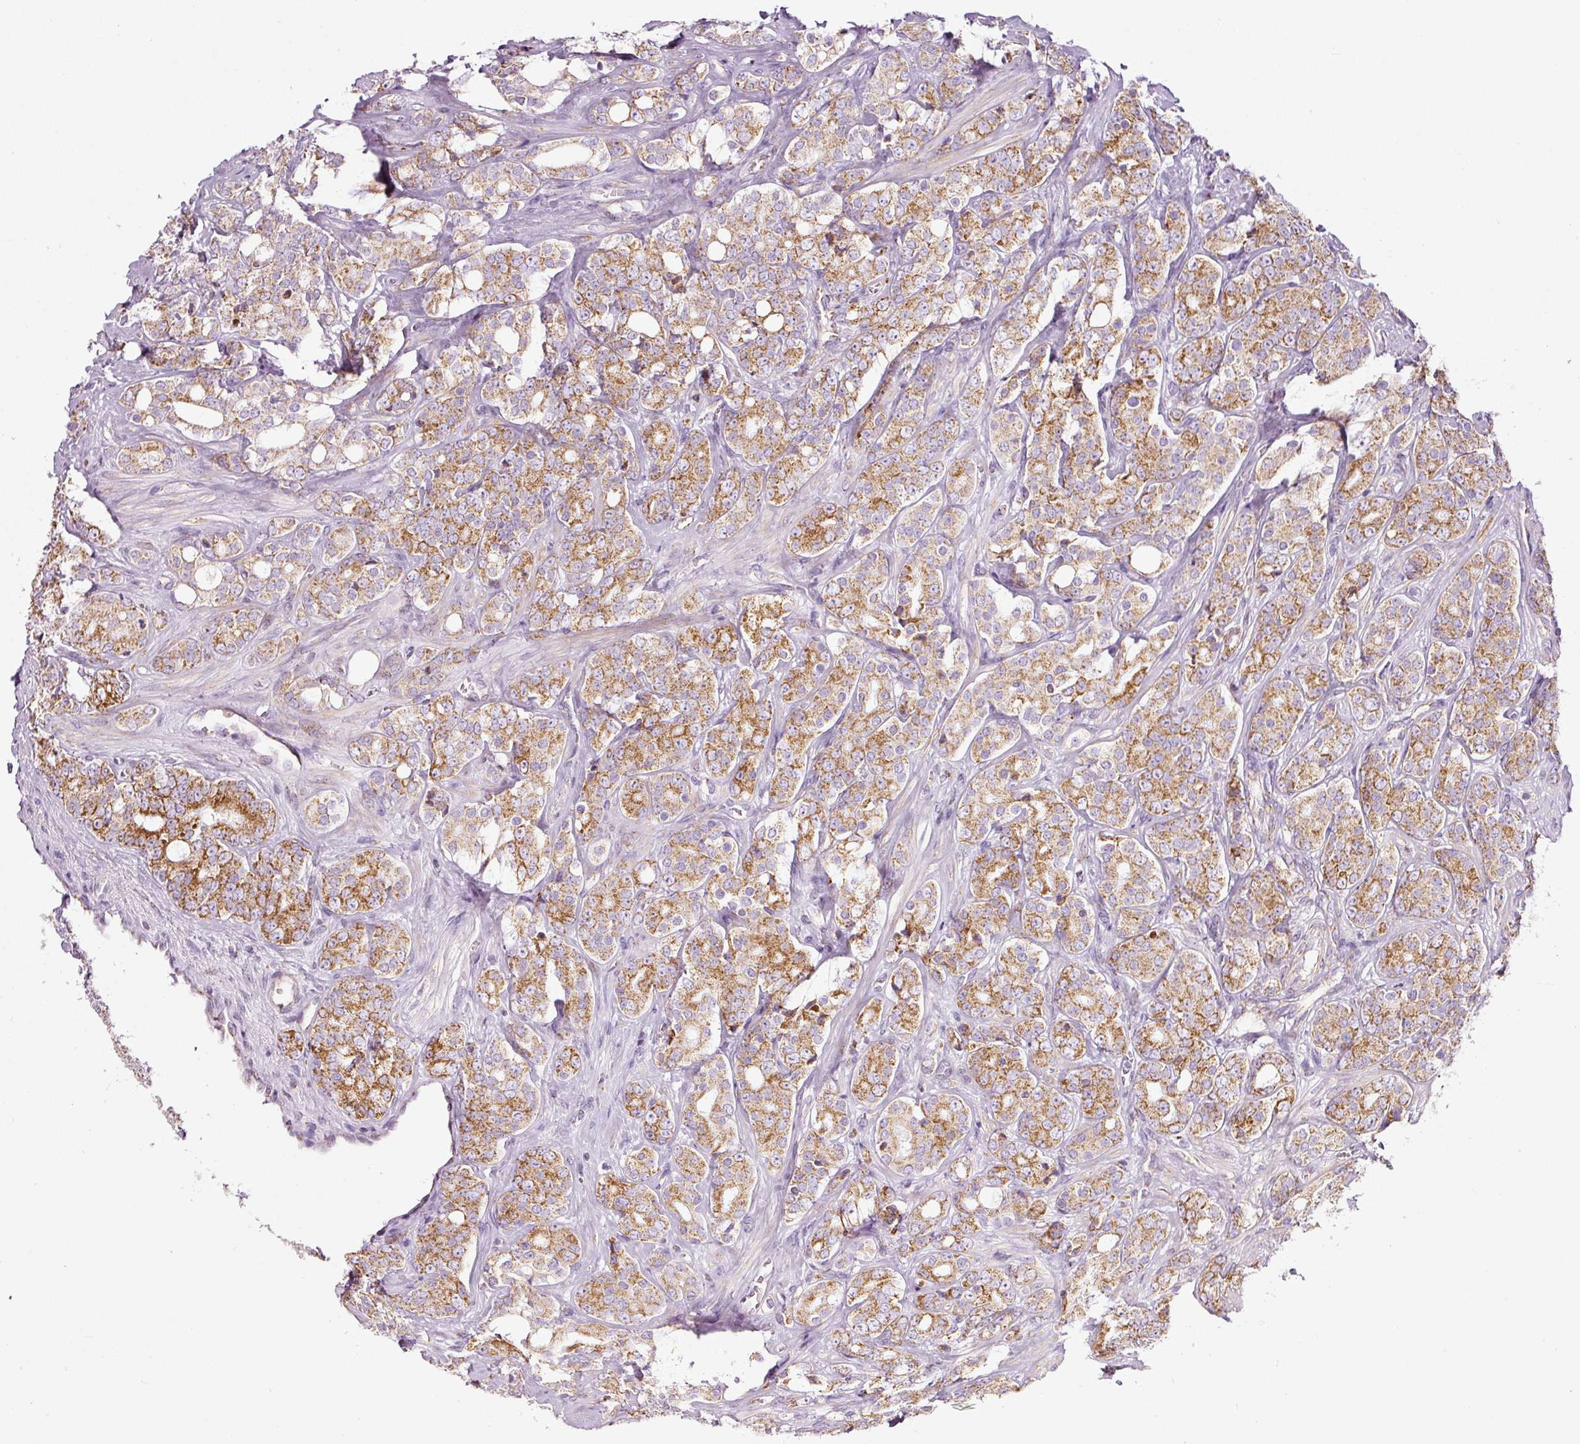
{"staining": {"intensity": "moderate", "quantity": ">75%", "location": "cytoplasmic/membranous"}, "tissue": "prostate cancer", "cell_type": "Tumor cells", "image_type": "cancer", "snomed": [{"axis": "morphology", "description": "Adenocarcinoma, High grade"}, {"axis": "topography", "description": "Prostate"}], "caption": "IHC histopathology image of neoplastic tissue: human high-grade adenocarcinoma (prostate) stained using immunohistochemistry (IHC) demonstrates medium levels of moderate protein expression localized specifically in the cytoplasmic/membranous of tumor cells, appearing as a cytoplasmic/membranous brown color.", "gene": "SDHA", "patient": {"sex": "male", "age": 62}}